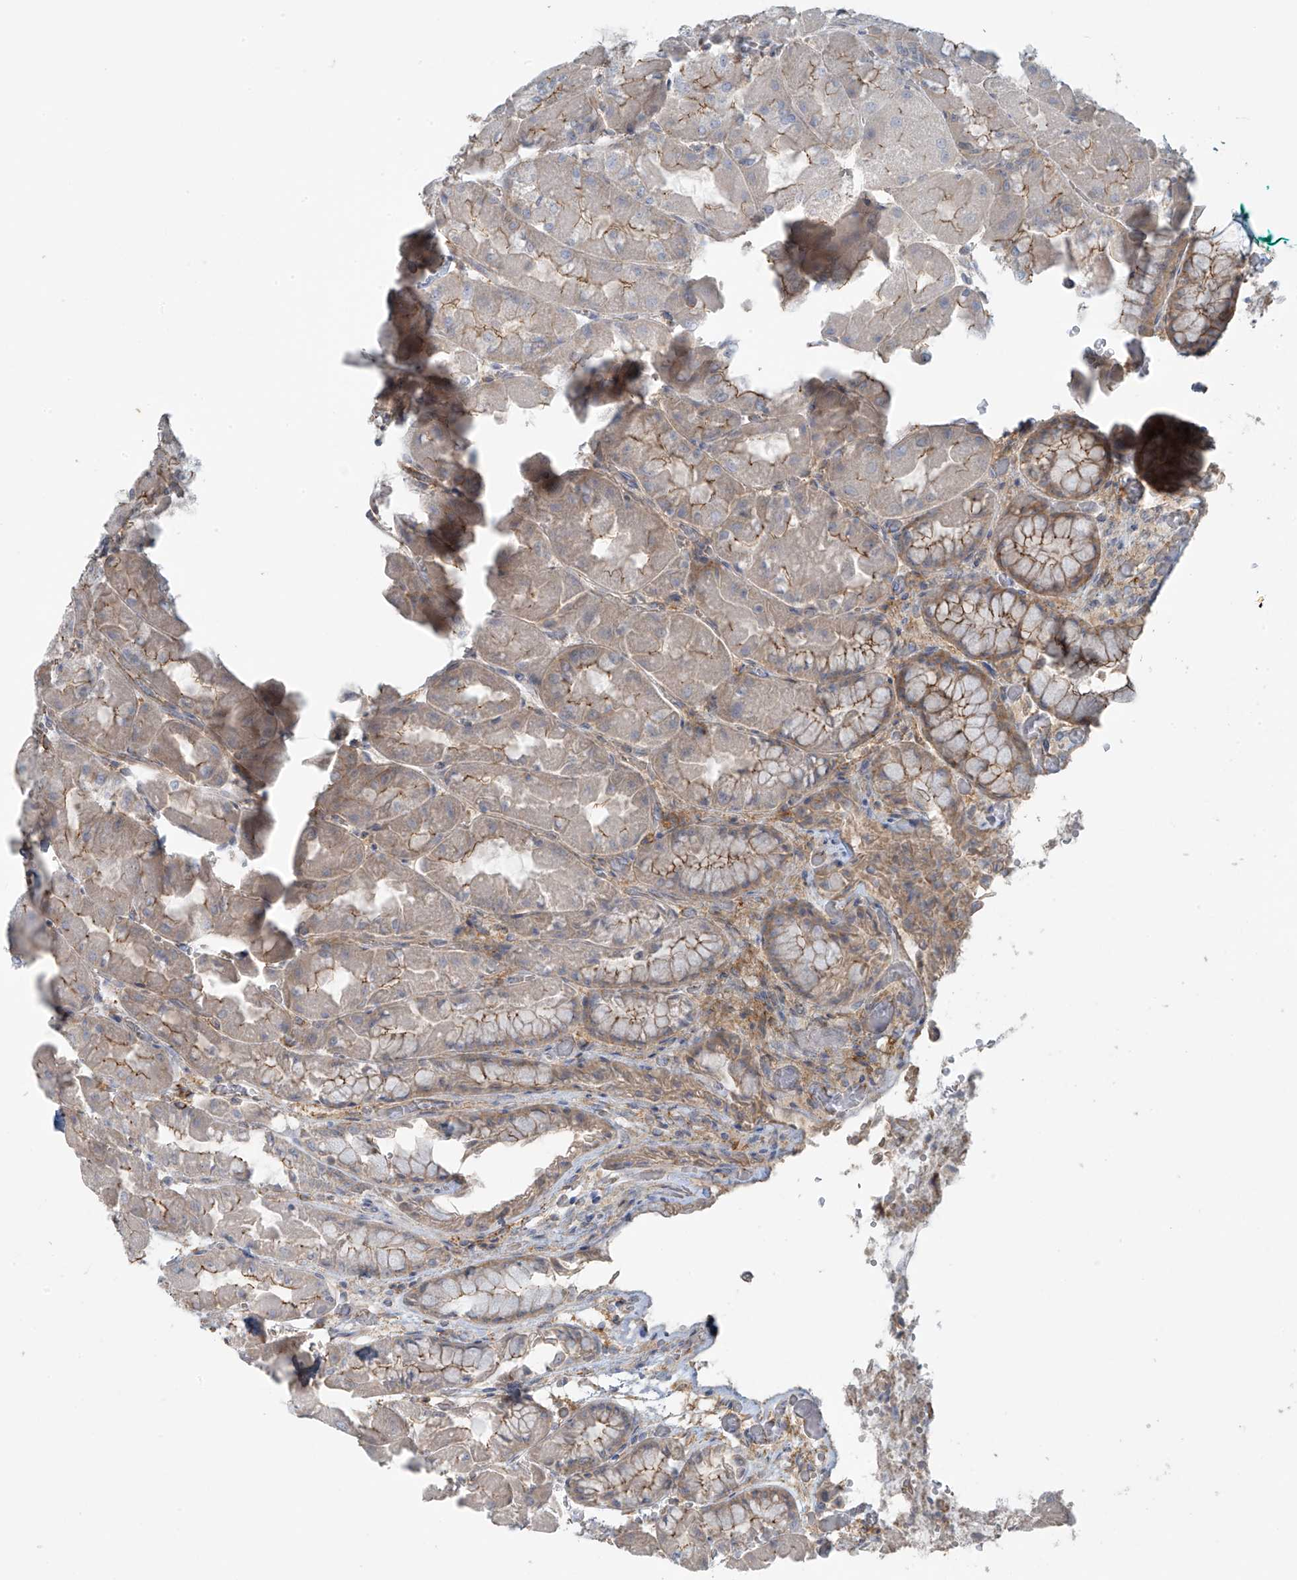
{"staining": {"intensity": "moderate", "quantity": ">75%", "location": "cytoplasmic/membranous"}, "tissue": "stomach", "cell_type": "Glandular cells", "image_type": "normal", "snomed": [{"axis": "morphology", "description": "Normal tissue, NOS"}, {"axis": "topography", "description": "Stomach"}], "caption": "IHC photomicrograph of unremarkable stomach: stomach stained using immunohistochemistry demonstrates medium levels of moderate protein expression localized specifically in the cytoplasmic/membranous of glandular cells, appearing as a cytoplasmic/membranous brown color.", "gene": "SLC9A2", "patient": {"sex": "female", "age": 61}}